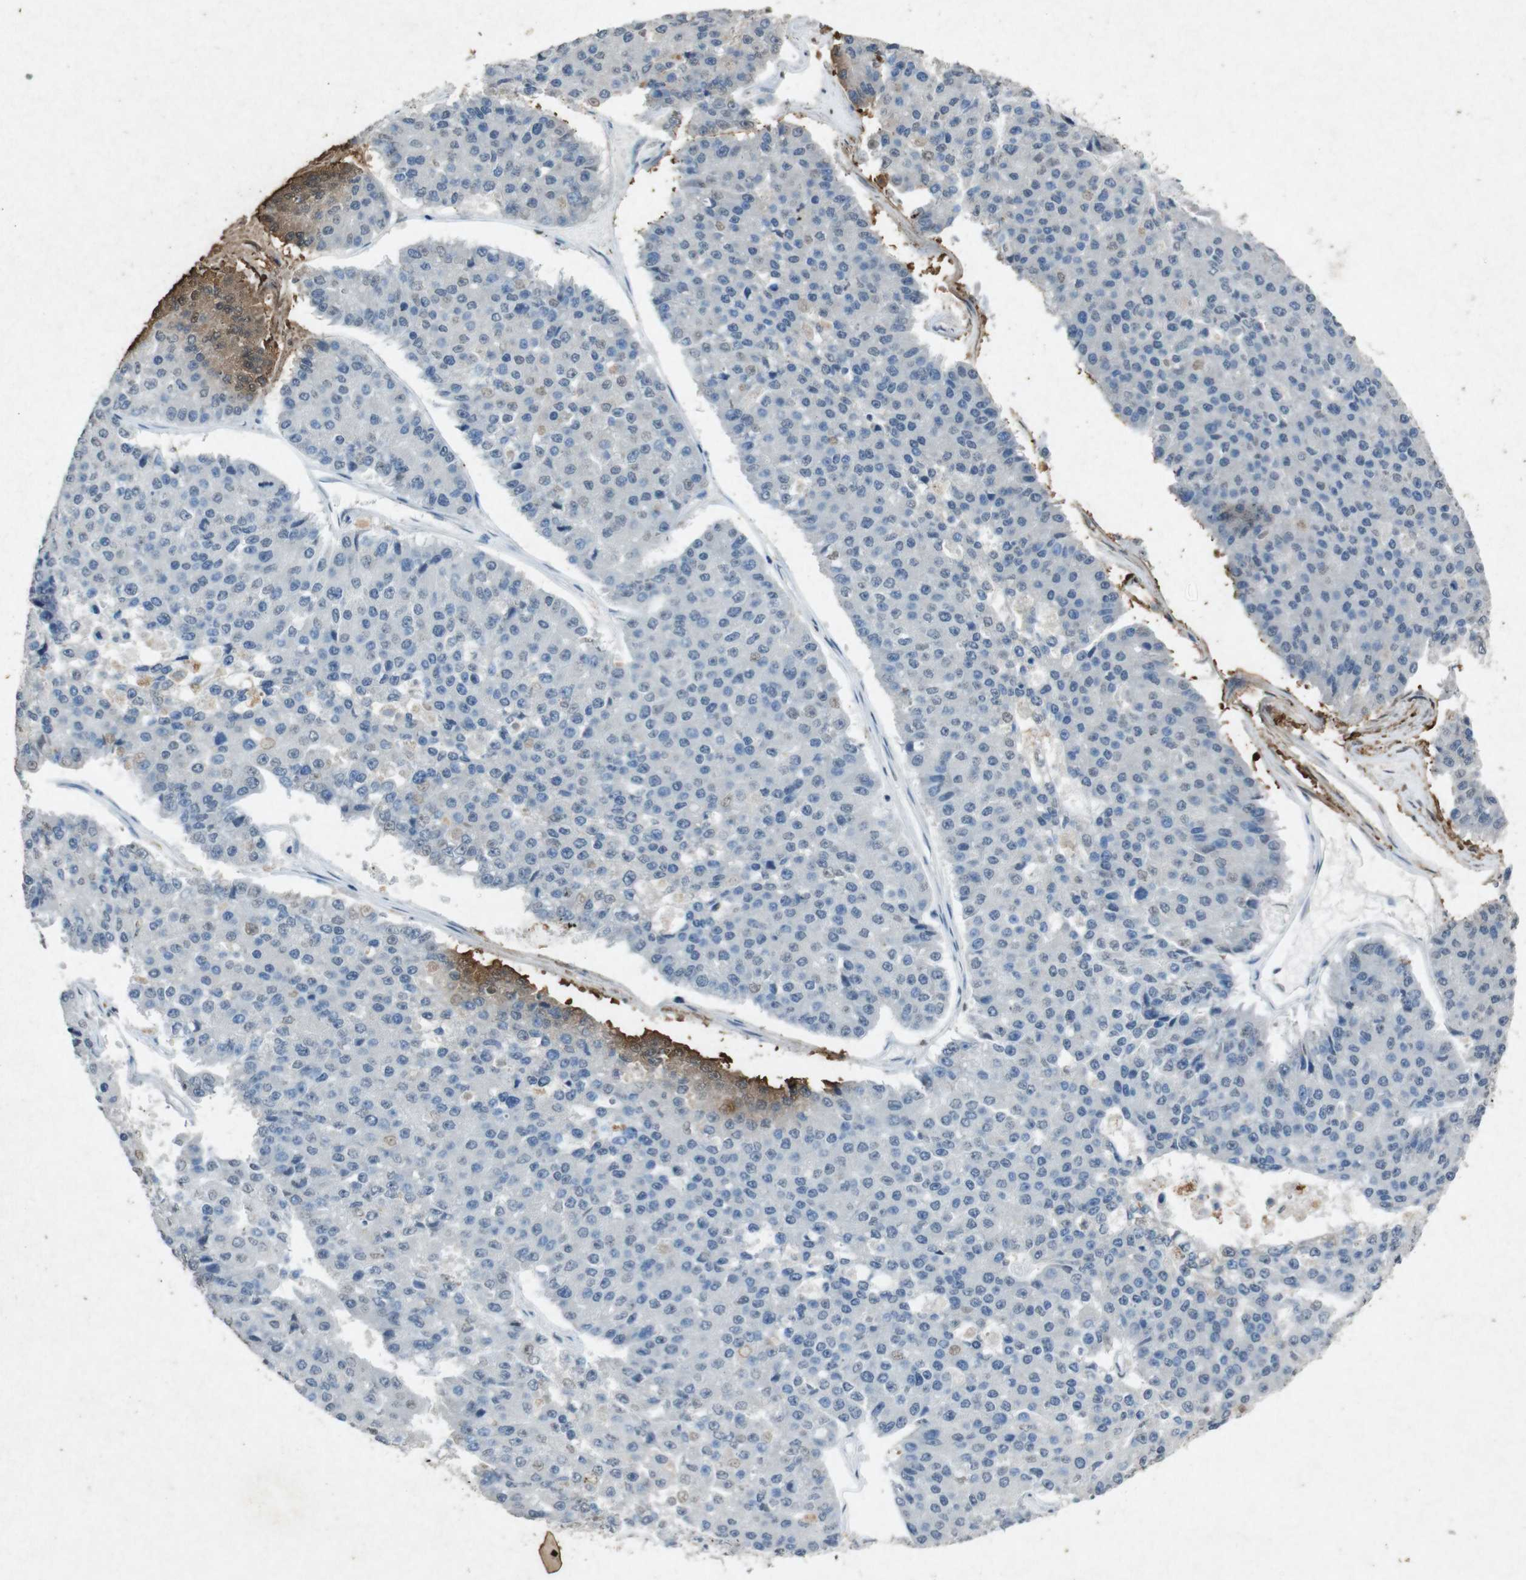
{"staining": {"intensity": "negative", "quantity": "none", "location": "none"}, "tissue": "pancreatic cancer", "cell_type": "Tumor cells", "image_type": "cancer", "snomed": [{"axis": "morphology", "description": "Adenocarcinoma, NOS"}, {"axis": "topography", "description": "Pancreas"}], "caption": "High power microscopy image of an immunohistochemistry image of pancreatic cancer, revealing no significant expression in tumor cells.", "gene": "STBD1", "patient": {"sex": "male", "age": 50}}